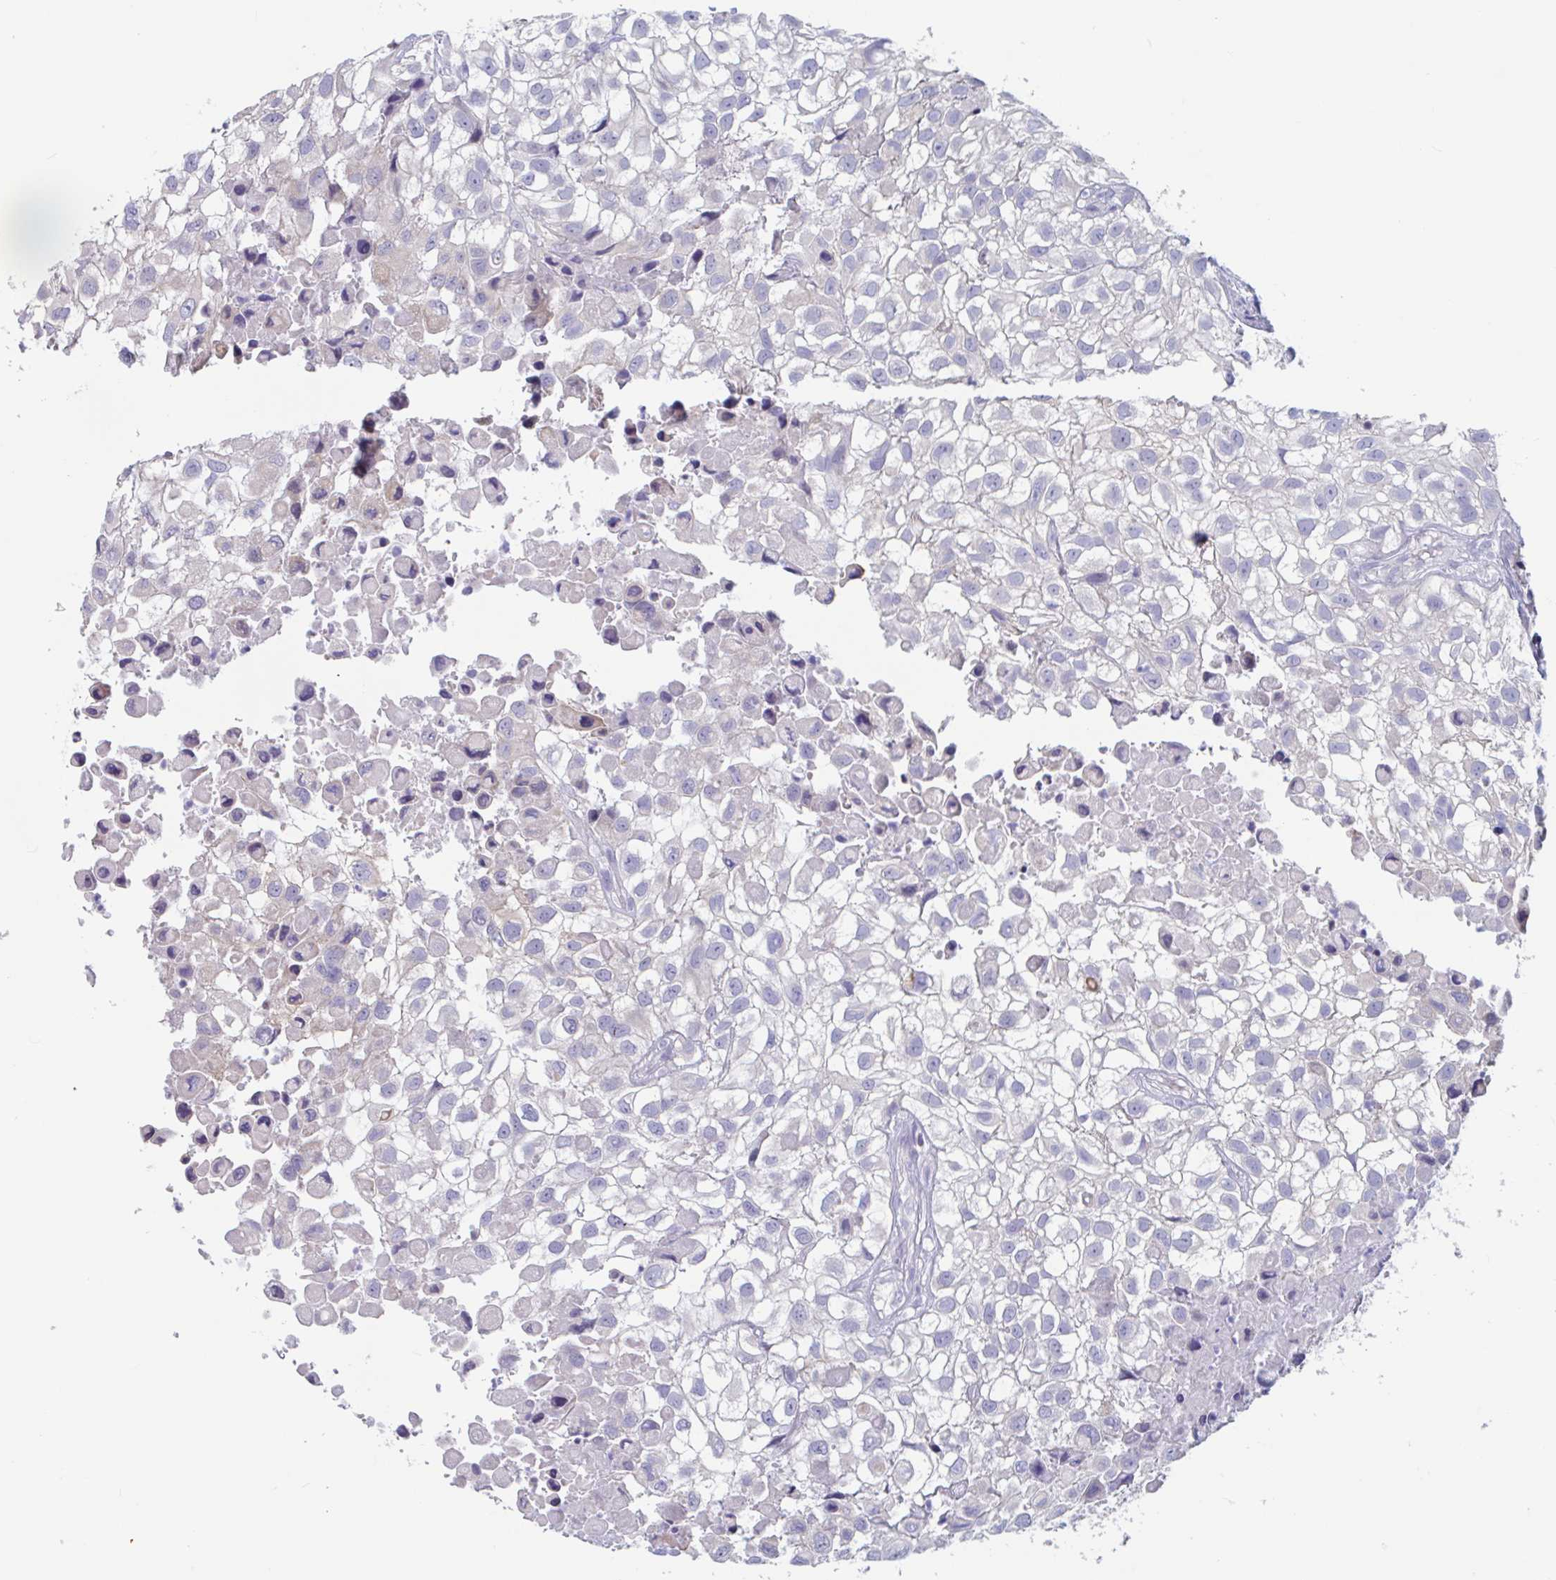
{"staining": {"intensity": "weak", "quantity": "<25%", "location": "cytoplasmic/membranous"}, "tissue": "urothelial cancer", "cell_type": "Tumor cells", "image_type": "cancer", "snomed": [{"axis": "morphology", "description": "Urothelial carcinoma, High grade"}, {"axis": "topography", "description": "Urinary bladder"}], "caption": "The photomicrograph demonstrates no staining of tumor cells in urothelial carcinoma (high-grade). (DAB (3,3'-diaminobenzidine) immunohistochemistry, high magnification).", "gene": "UNKL", "patient": {"sex": "male", "age": 56}}